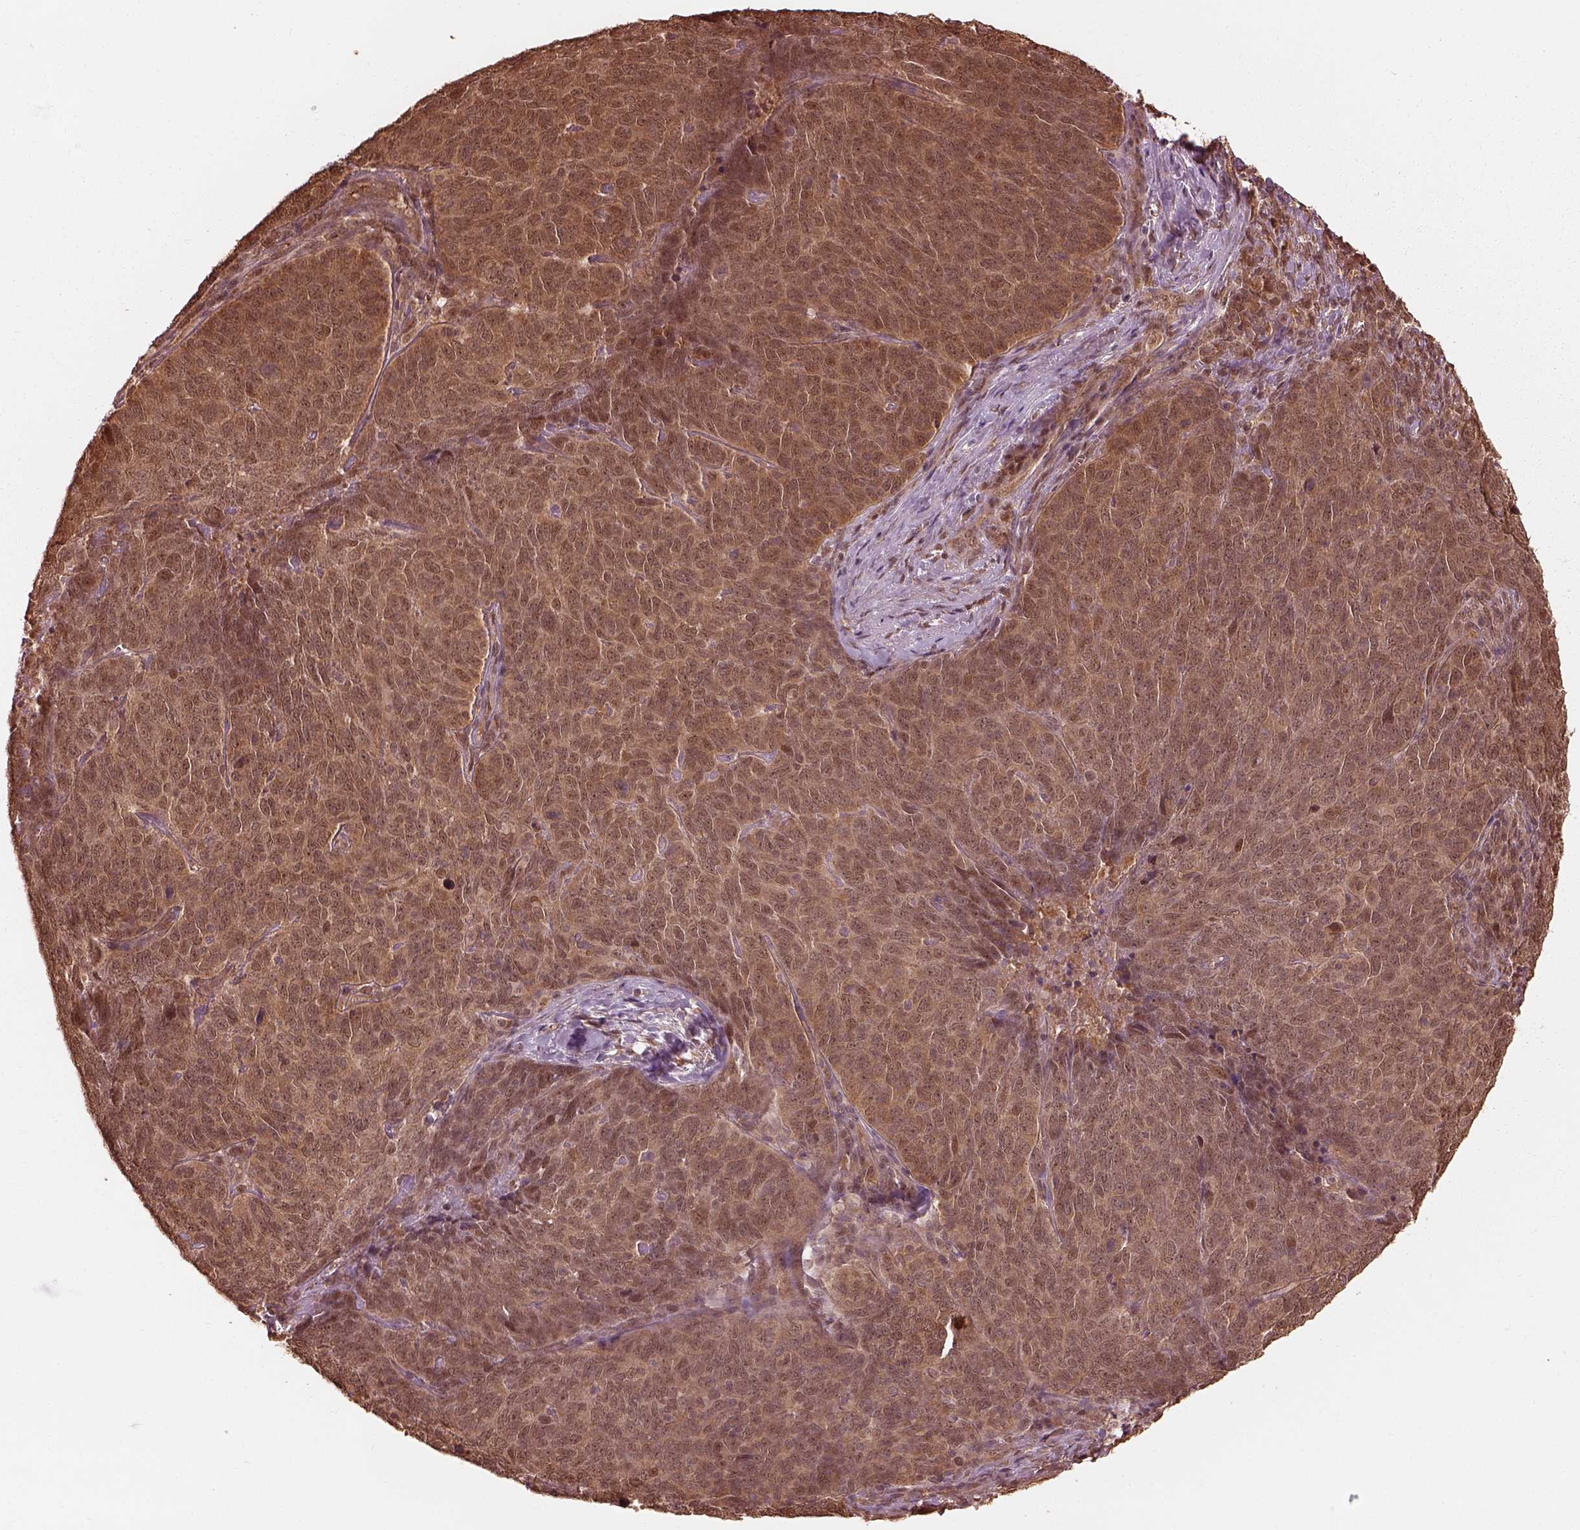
{"staining": {"intensity": "moderate", "quantity": "25%-75%", "location": "cytoplasmic/membranous"}, "tissue": "skin cancer", "cell_type": "Tumor cells", "image_type": "cancer", "snomed": [{"axis": "morphology", "description": "Squamous cell carcinoma, NOS"}, {"axis": "topography", "description": "Skin"}, {"axis": "topography", "description": "Anal"}], "caption": "A photomicrograph of skin cancer (squamous cell carcinoma) stained for a protein exhibits moderate cytoplasmic/membranous brown staining in tumor cells.", "gene": "PSMC5", "patient": {"sex": "female", "age": 51}}